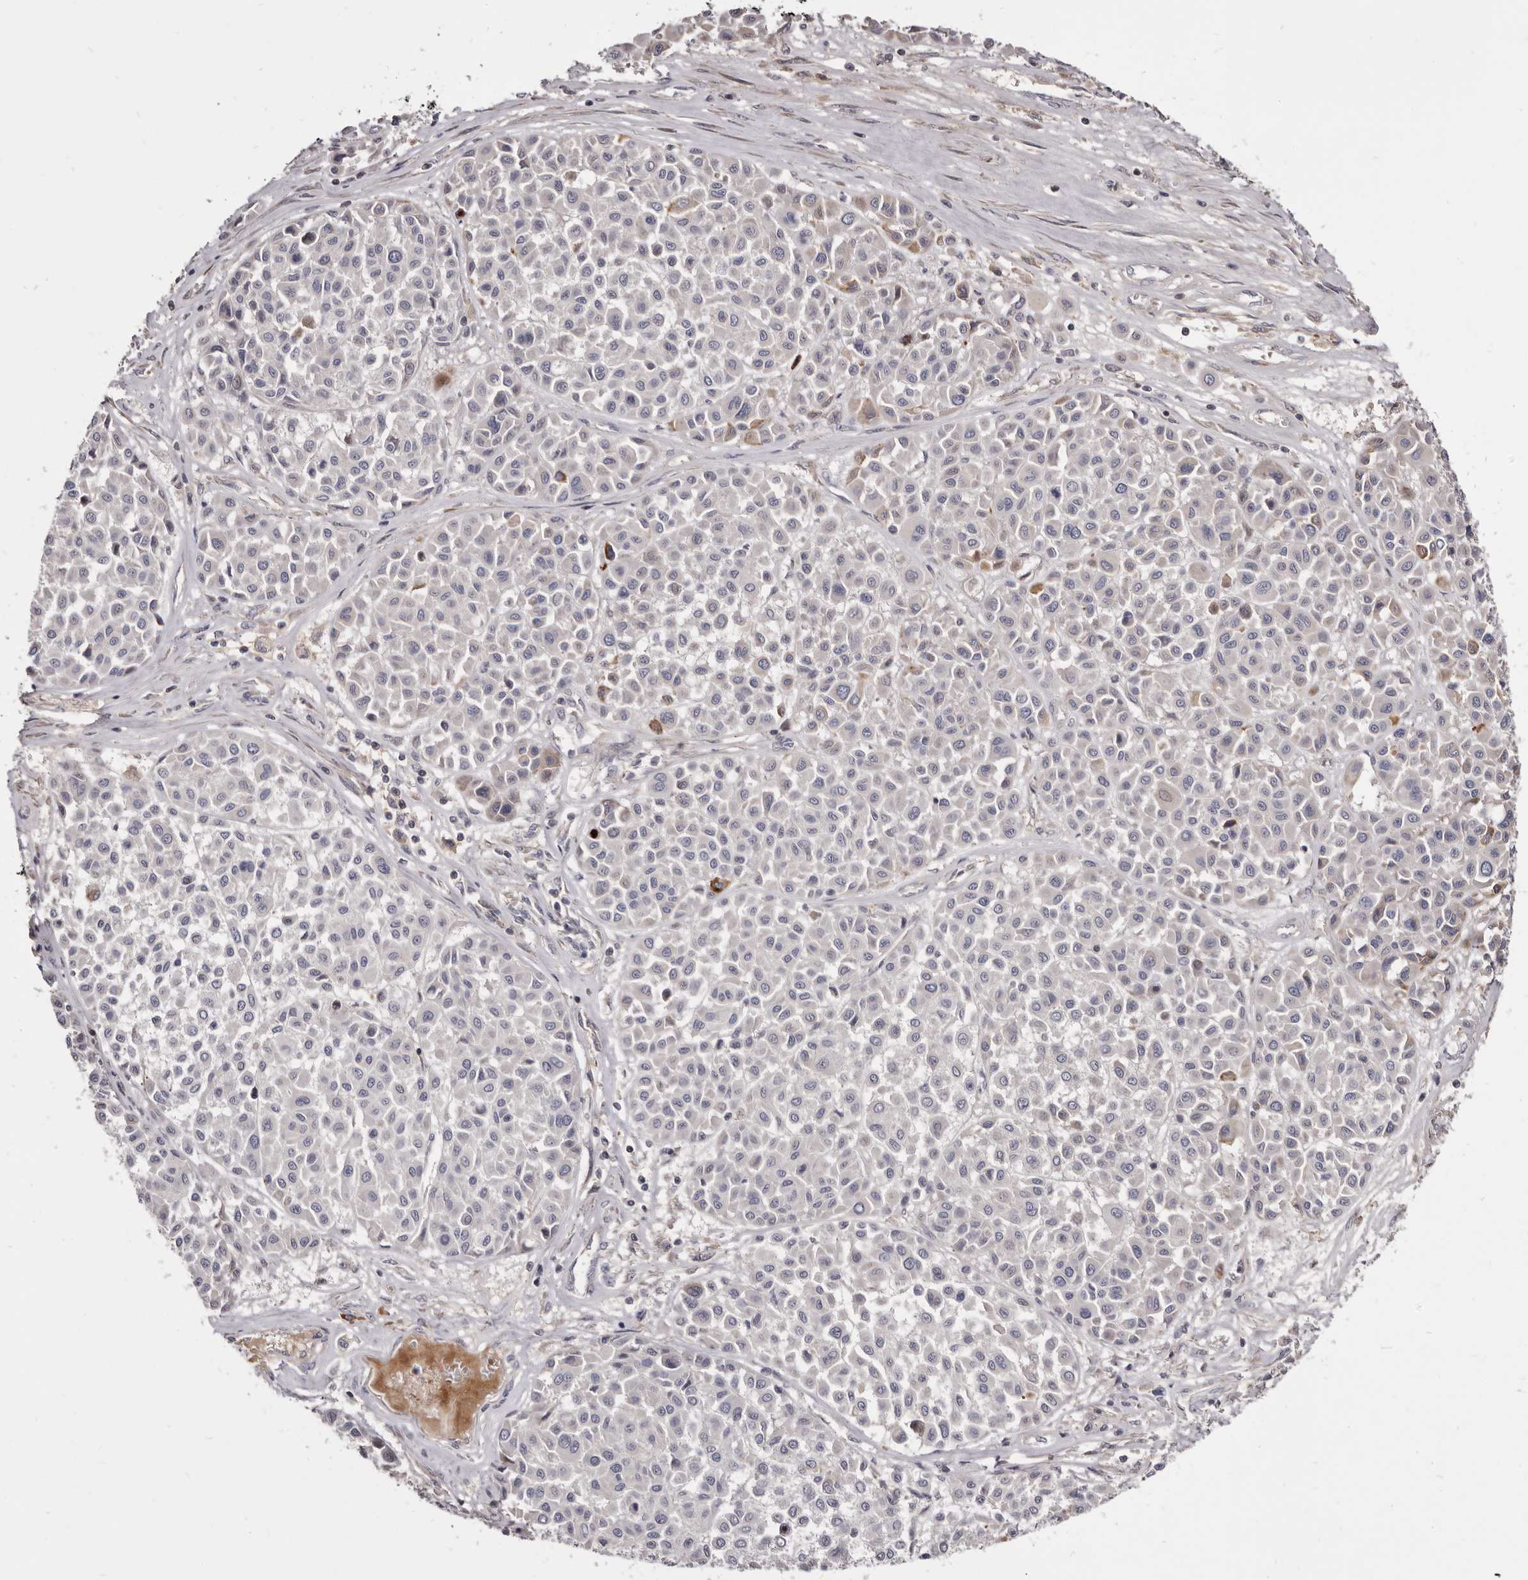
{"staining": {"intensity": "negative", "quantity": "none", "location": "none"}, "tissue": "melanoma", "cell_type": "Tumor cells", "image_type": "cancer", "snomed": [{"axis": "morphology", "description": "Malignant melanoma, Metastatic site"}, {"axis": "topography", "description": "Soft tissue"}], "caption": "Immunohistochemistry (IHC) of human melanoma displays no positivity in tumor cells.", "gene": "FAS", "patient": {"sex": "male", "age": 41}}